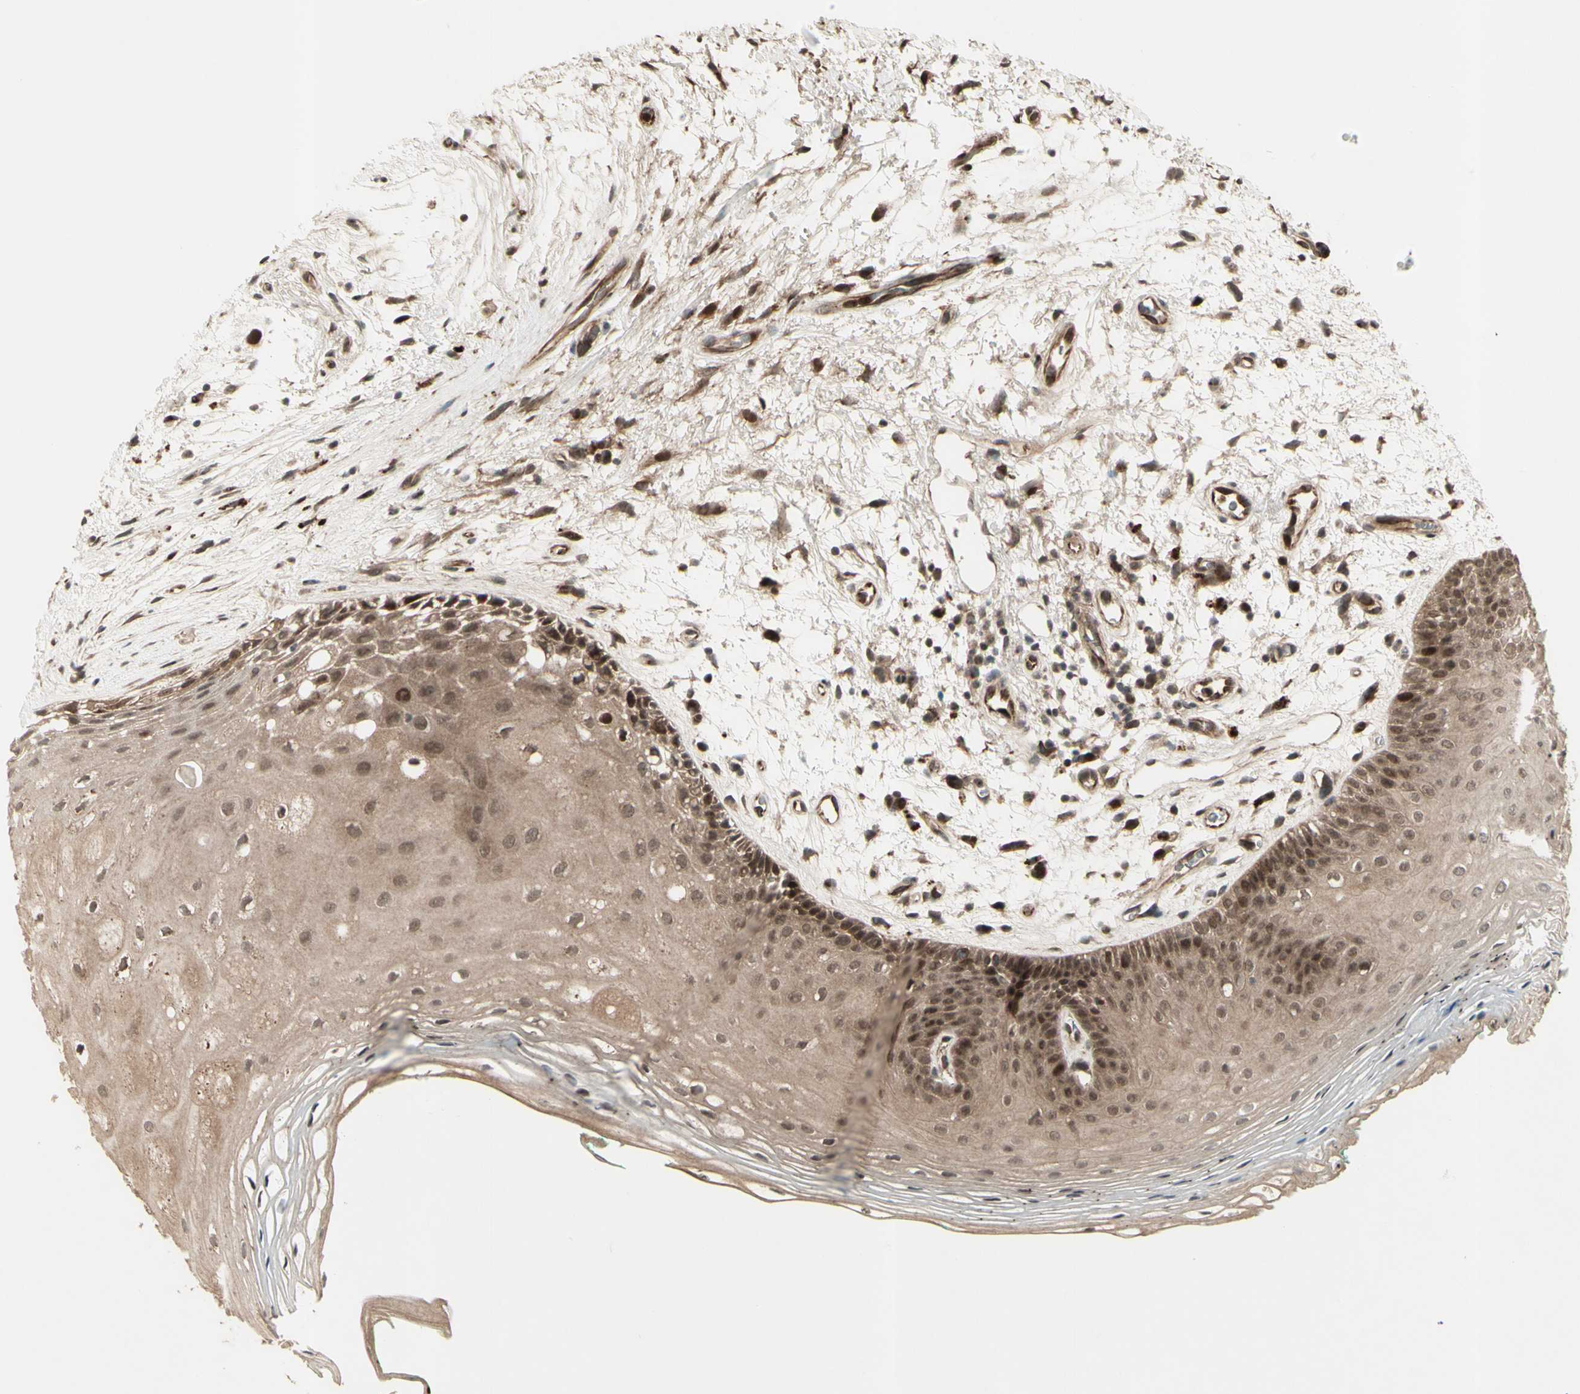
{"staining": {"intensity": "moderate", "quantity": ">75%", "location": "cytoplasmic/membranous,nuclear"}, "tissue": "oral mucosa", "cell_type": "Squamous epithelial cells", "image_type": "normal", "snomed": [{"axis": "morphology", "description": "Normal tissue, NOS"}, {"axis": "topography", "description": "Skeletal muscle"}, {"axis": "topography", "description": "Oral tissue"}, {"axis": "topography", "description": "Peripheral nerve tissue"}], "caption": "A brown stain labels moderate cytoplasmic/membranous,nuclear staining of a protein in squamous epithelial cells of normal human oral mucosa. The staining was performed using DAB, with brown indicating positive protein expression. Nuclei are stained blue with hematoxylin.", "gene": "MLF2", "patient": {"sex": "female", "age": 84}}